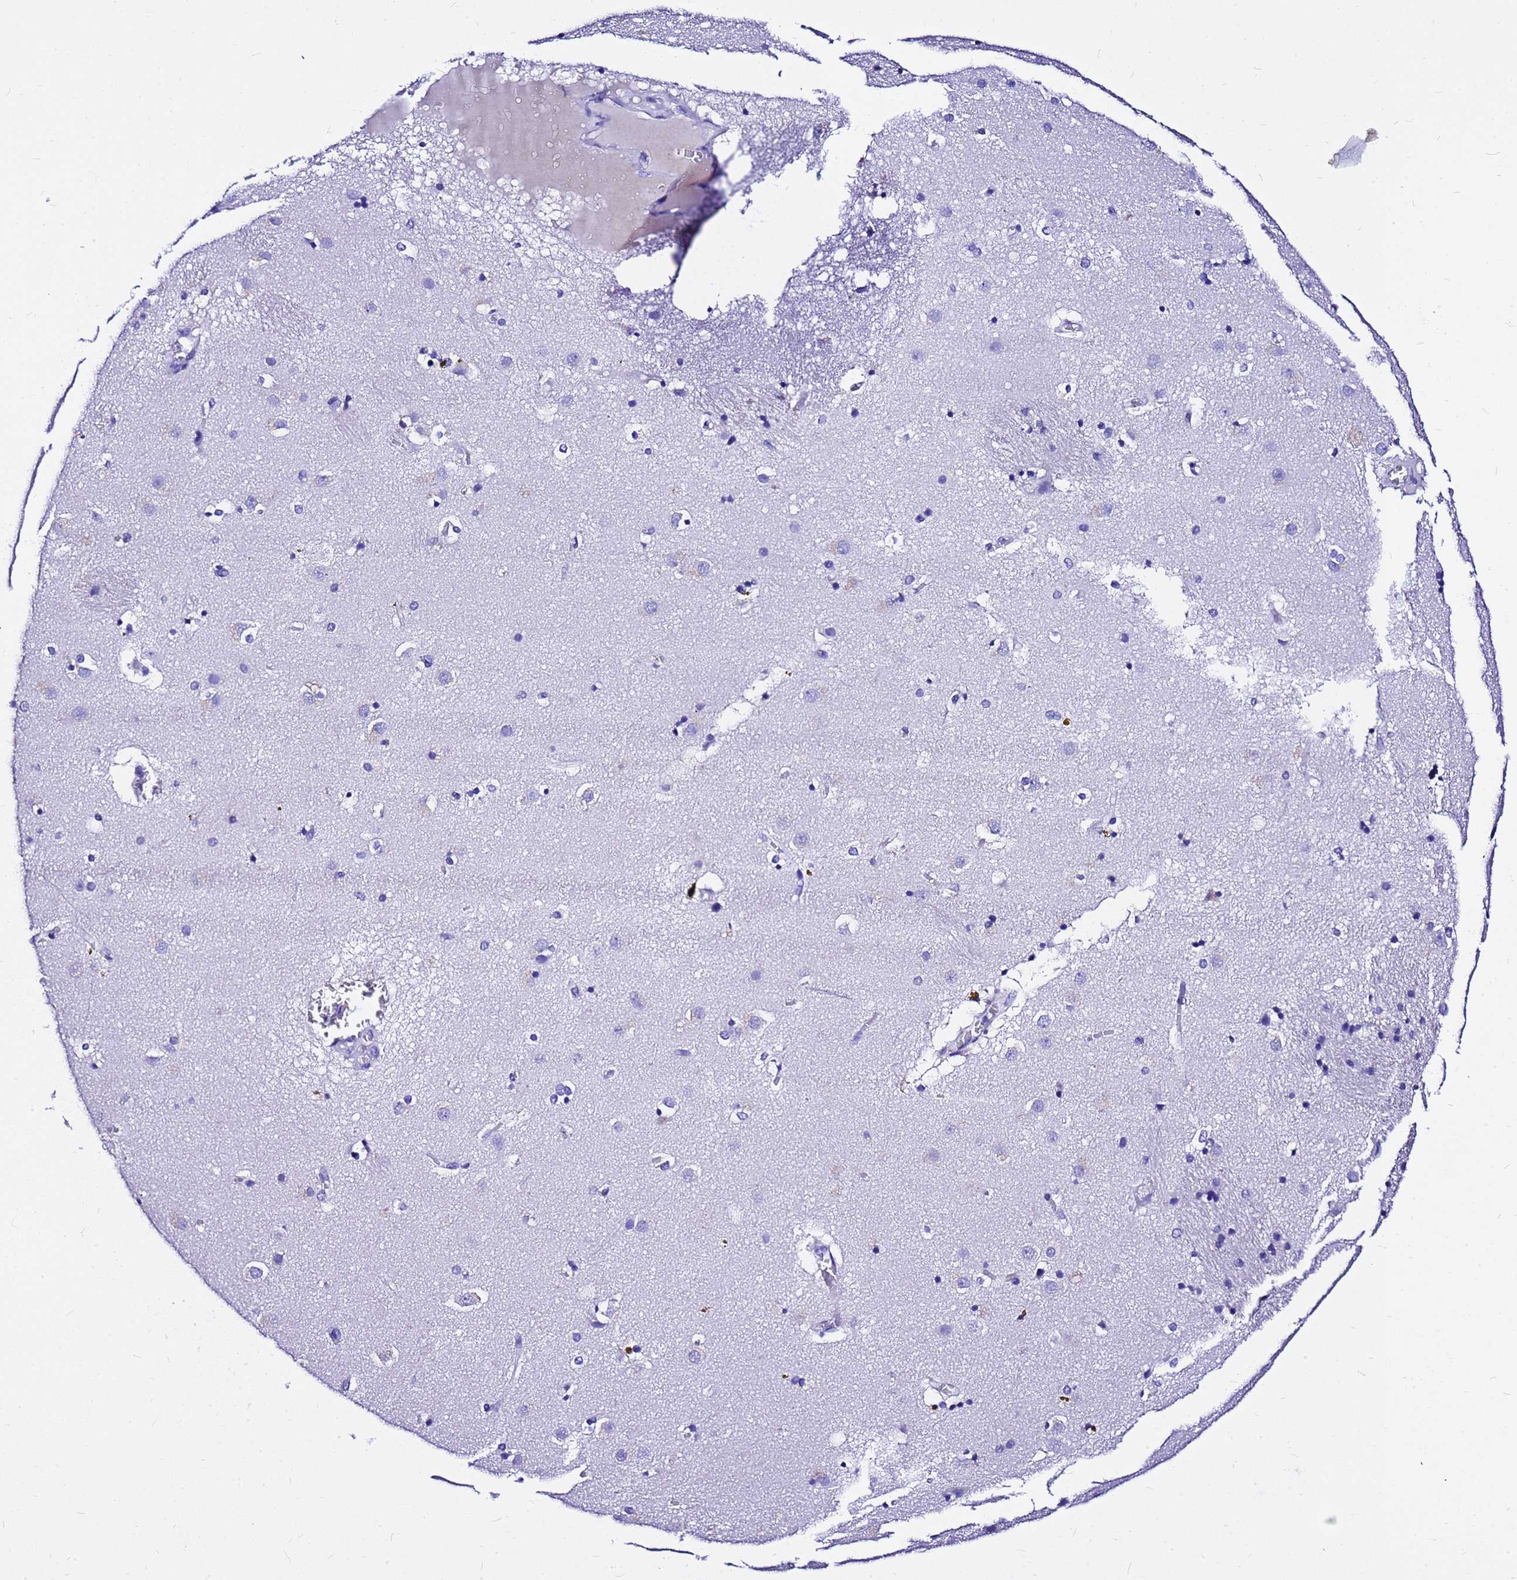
{"staining": {"intensity": "negative", "quantity": "none", "location": "none"}, "tissue": "caudate", "cell_type": "Glial cells", "image_type": "normal", "snomed": [{"axis": "morphology", "description": "Normal tissue, NOS"}, {"axis": "topography", "description": "Lateral ventricle wall"}], "caption": "A high-resolution image shows IHC staining of benign caudate, which reveals no significant expression in glial cells.", "gene": "HERC4", "patient": {"sex": "male", "age": 70}}